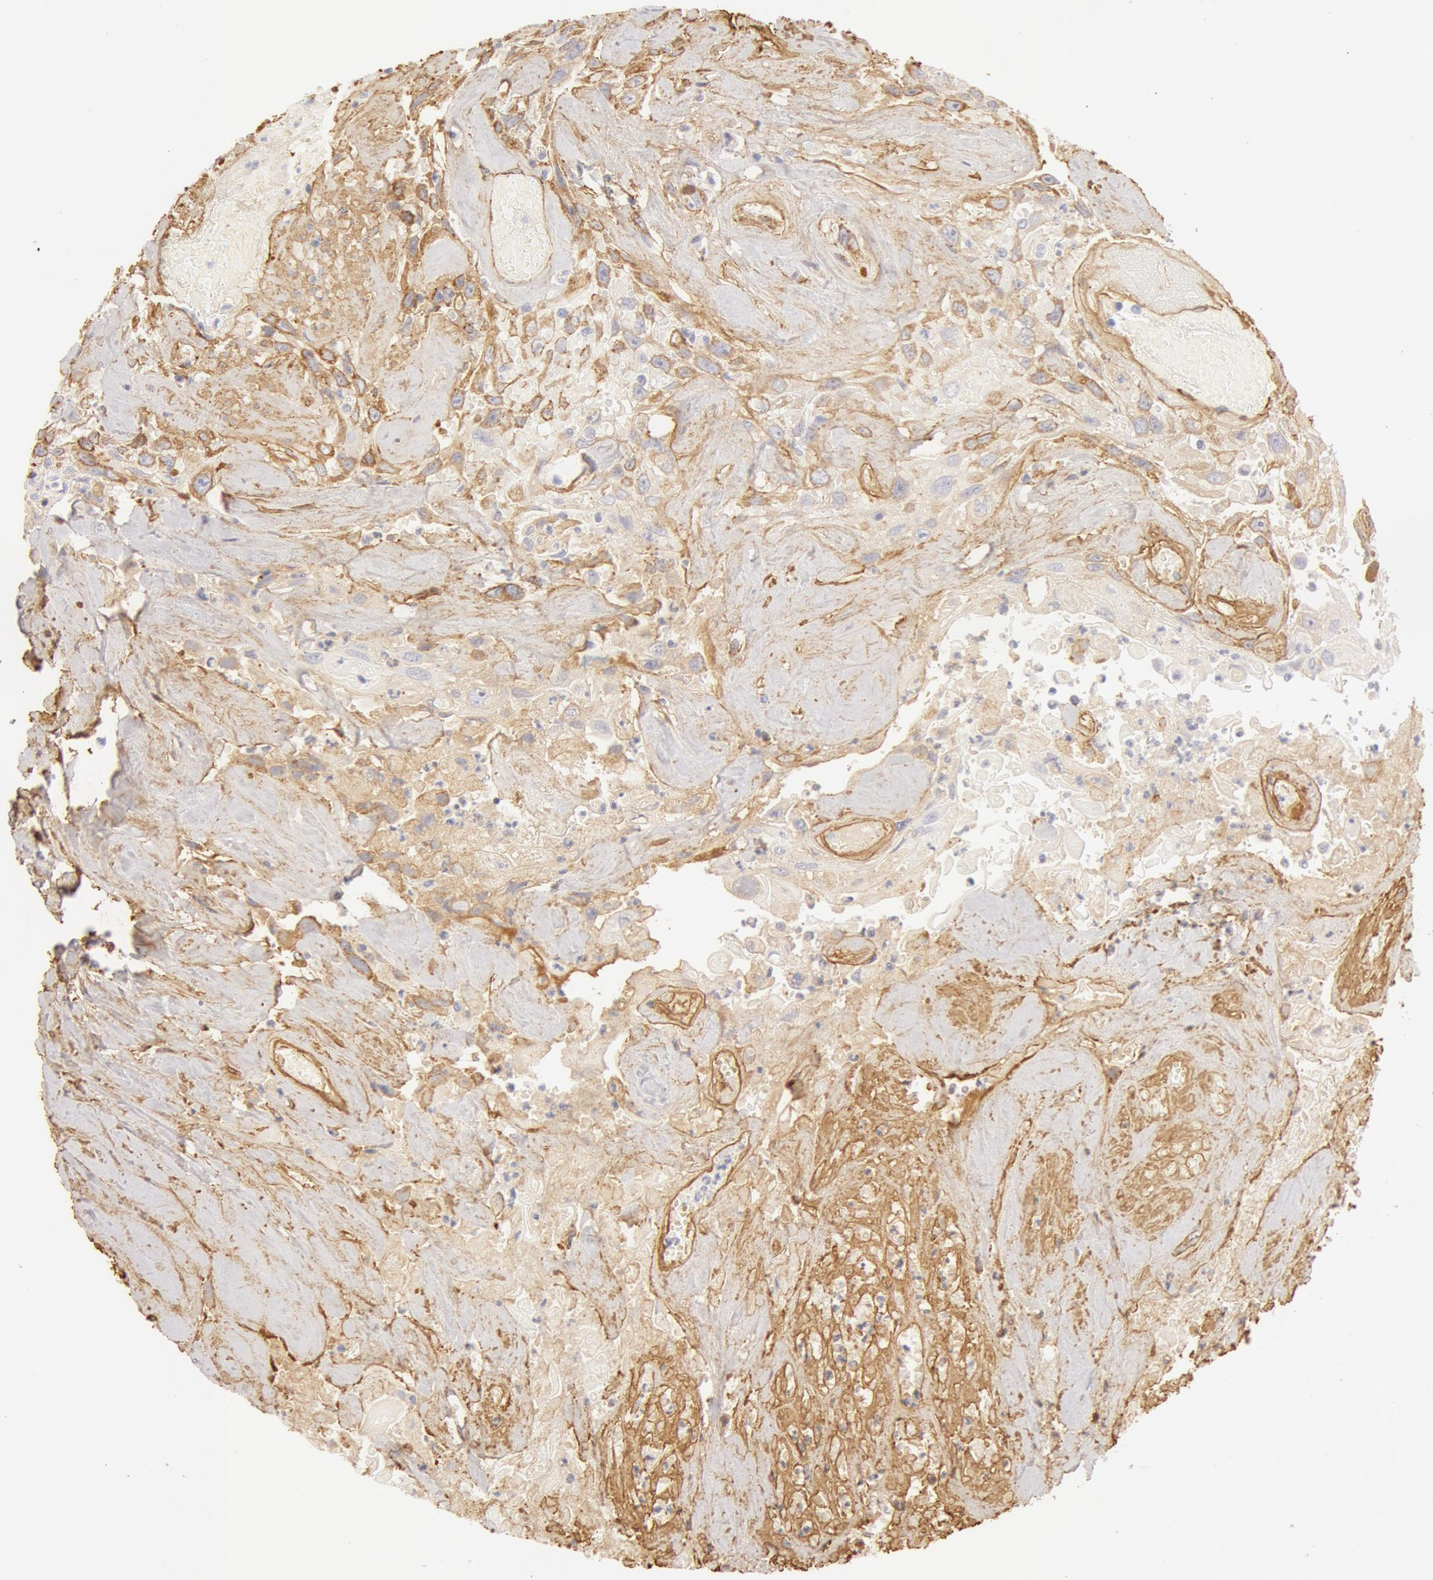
{"staining": {"intensity": "moderate", "quantity": "25%-75%", "location": "cytoplasmic/membranous"}, "tissue": "urothelial cancer", "cell_type": "Tumor cells", "image_type": "cancer", "snomed": [{"axis": "morphology", "description": "Urothelial carcinoma, High grade"}, {"axis": "topography", "description": "Urinary bladder"}], "caption": "Immunohistochemical staining of human urothelial cancer displays moderate cytoplasmic/membranous protein expression in approximately 25%-75% of tumor cells. The staining was performed using DAB (3,3'-diaminobenzidine) to visualize the protein expression in brown, while the nuclei were stained in blue with hematoxylin (Magnification: 20x).", "gene": "COL4A1", "patient": {"sex": "female", "age": 84}}